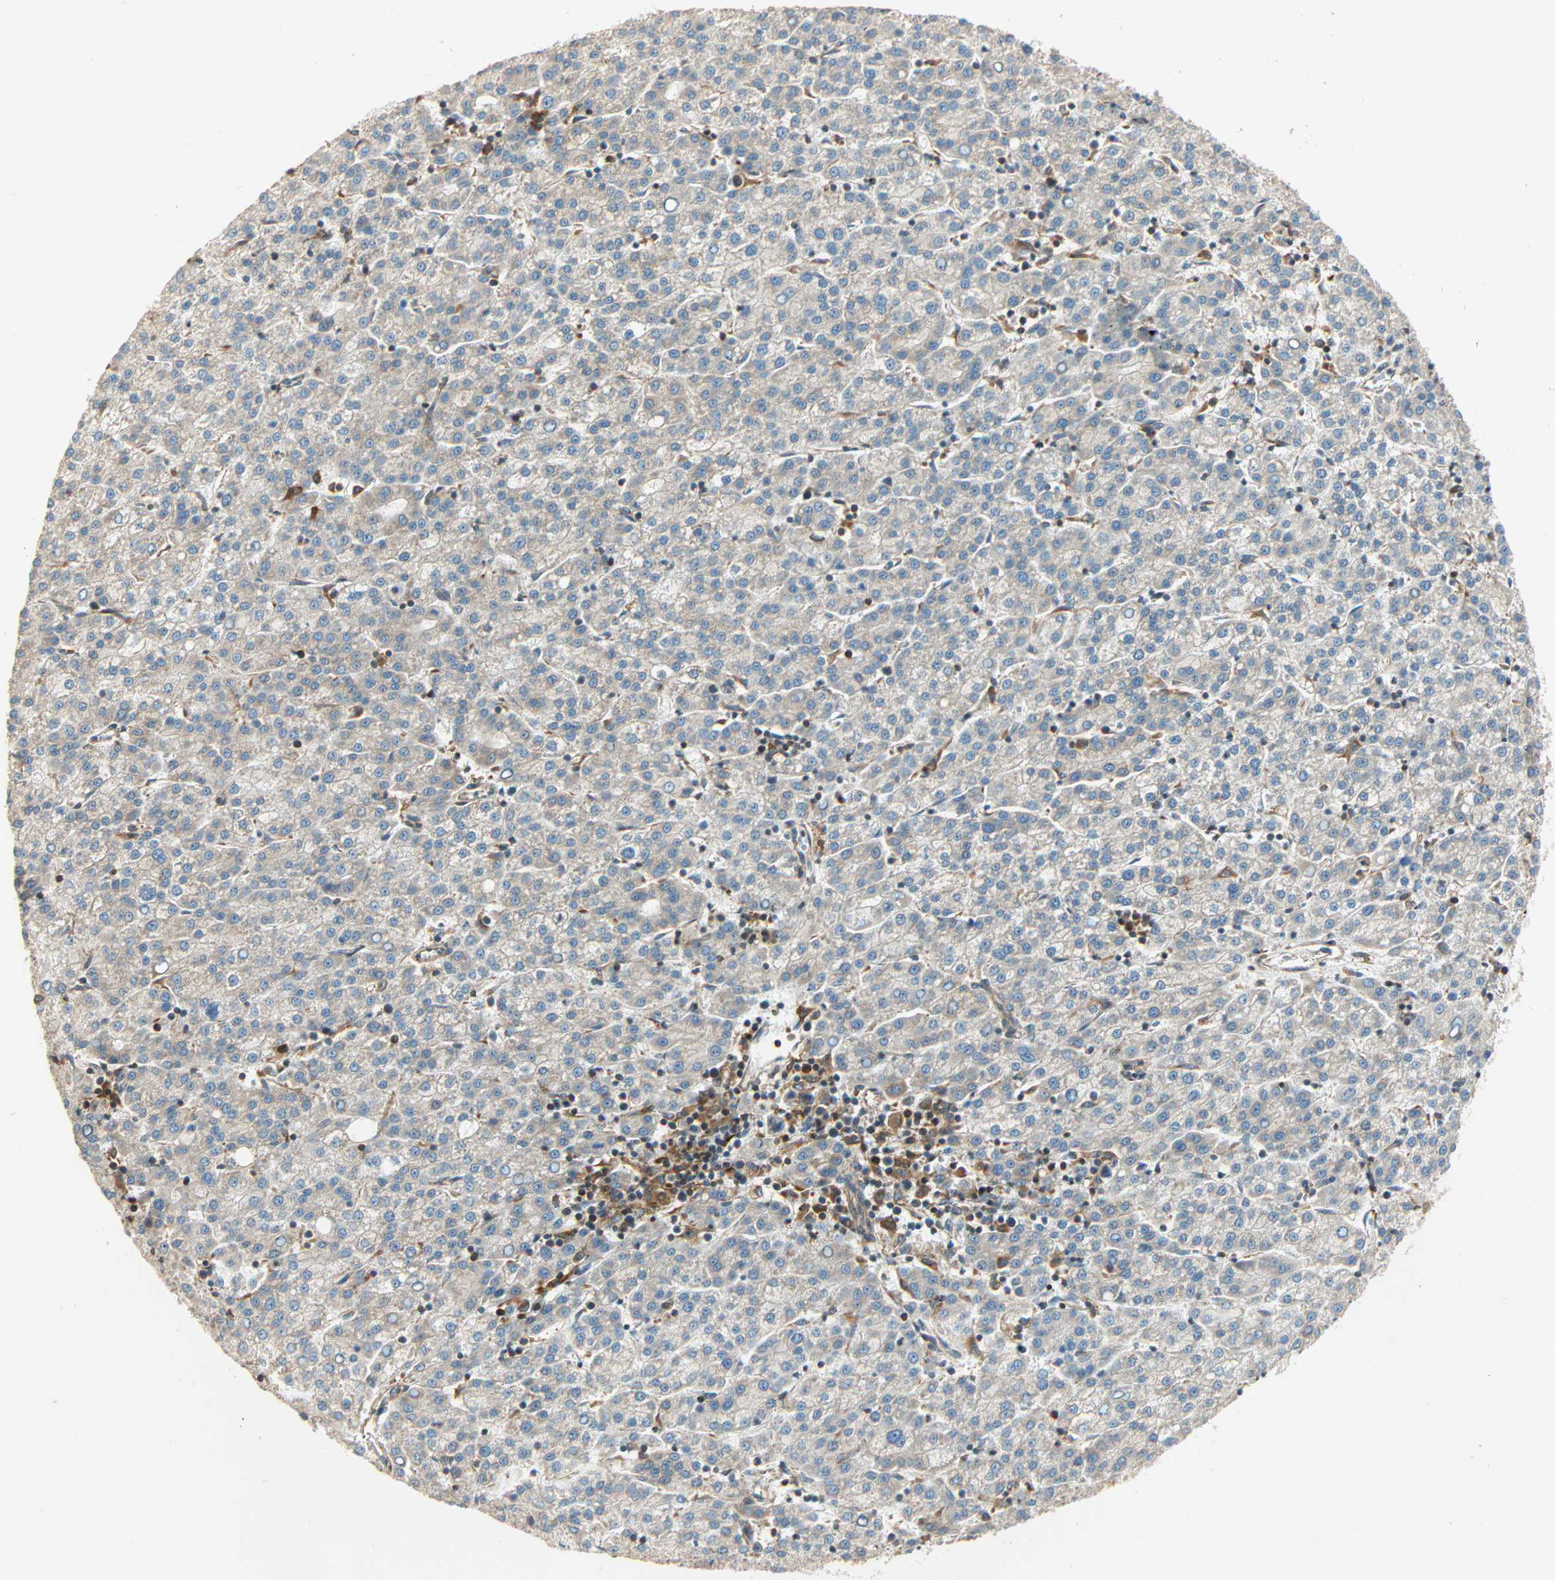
{"staining": {"intensity": "weak", "quantity": ">75%", "location": "cytoplasmic/membranous"}, "tissue": "liver cancer", "cell_type": "Tumor cells", "image_type": "cancer", "snomed": [{"axis": "morphology", "description": "Carcinoma, Hepatocellular, NOS"}, {"axis": "topography", "description": "Liver"}], "caption": "High-magnification brightfield microscopy of liver cancer stained with DAB (brown) and counterstained with hematoxylin (blue). tumor cells exhibit weak cytoplasmic/membranous staining is identified in about>75% of cells.", "gene": "PNPLA6", "patient": {"sex": "female", "age": 58}}